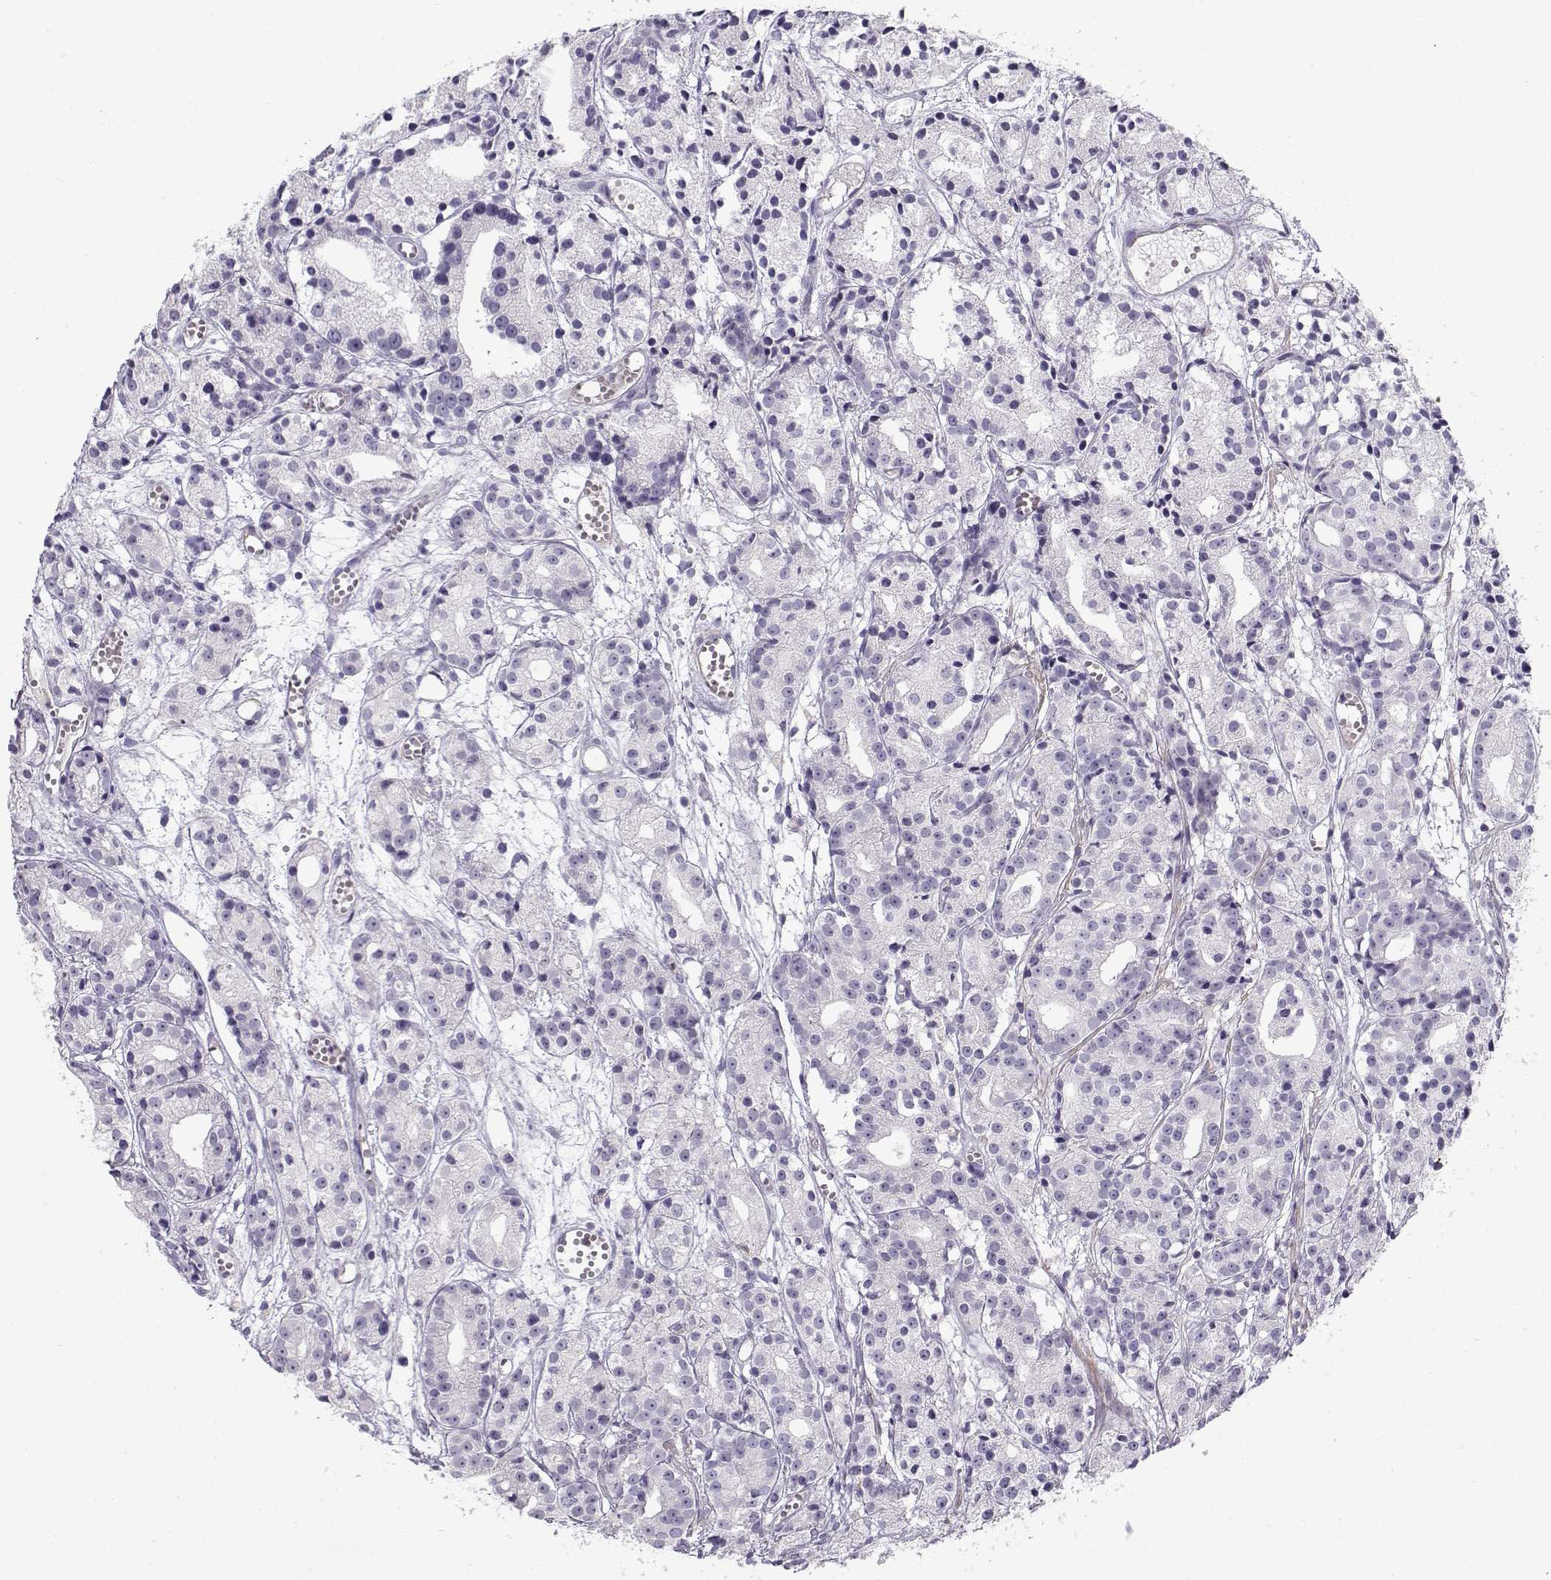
{"staining": {"intensity": "negative", "quantity": "none", "location": "none"}, "tissue": "prostate cancer", "cell_type": "Tumor cells", "image_type": "cancer", "snomed": [{"axis": "morphology", "description": "Adenocarcinoma, Medium grade"}, {"axis": "topography", "description": "Prostate"}], "caption": "Immunohistochemistry of prostate adenocarcinoma (medium-grade) reveals no staining in tumor cells.", "gene": "MYO1A", "patient": {"sex": "male", "age": 74}}